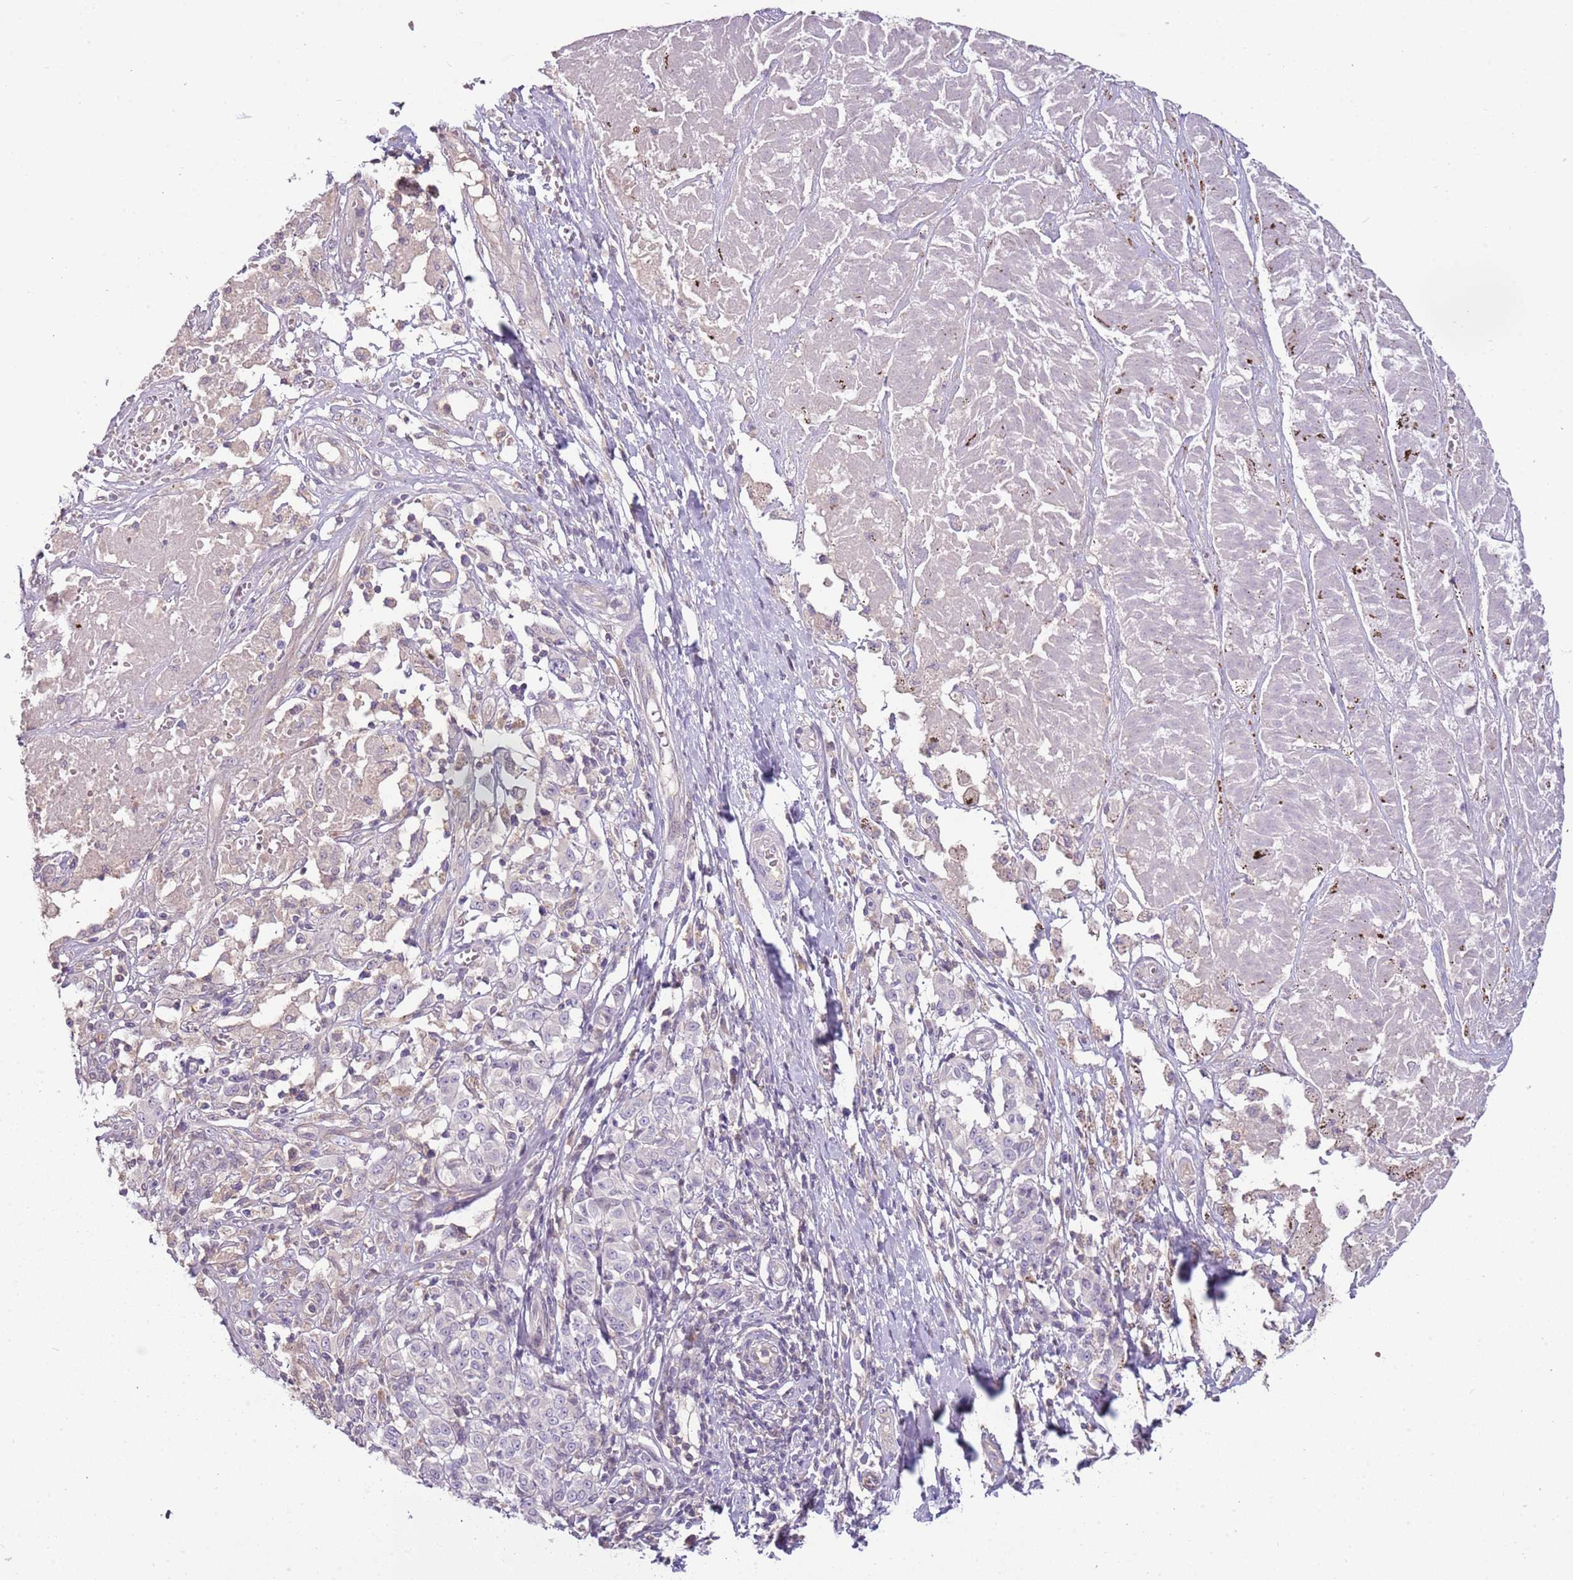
{"staining": {"intensity": "negative", "quantity": "none", "location": "none"}, "tissue": "melanoma", "cell_type": "Tumor cells", "image_type": "cancer", "snomed": [{"axis": "morphology", "description": "Malignant melanoma, NOS"}, {"axis": "topography", "description": "Skin"}], "caption": "IHC photomicrograph of human malignant melanoma stained for a protein (brown), which shows no positivity in tumor cells.", "gene": "ARHGAP5", "patient": {"sex": "female", "age": 72}}